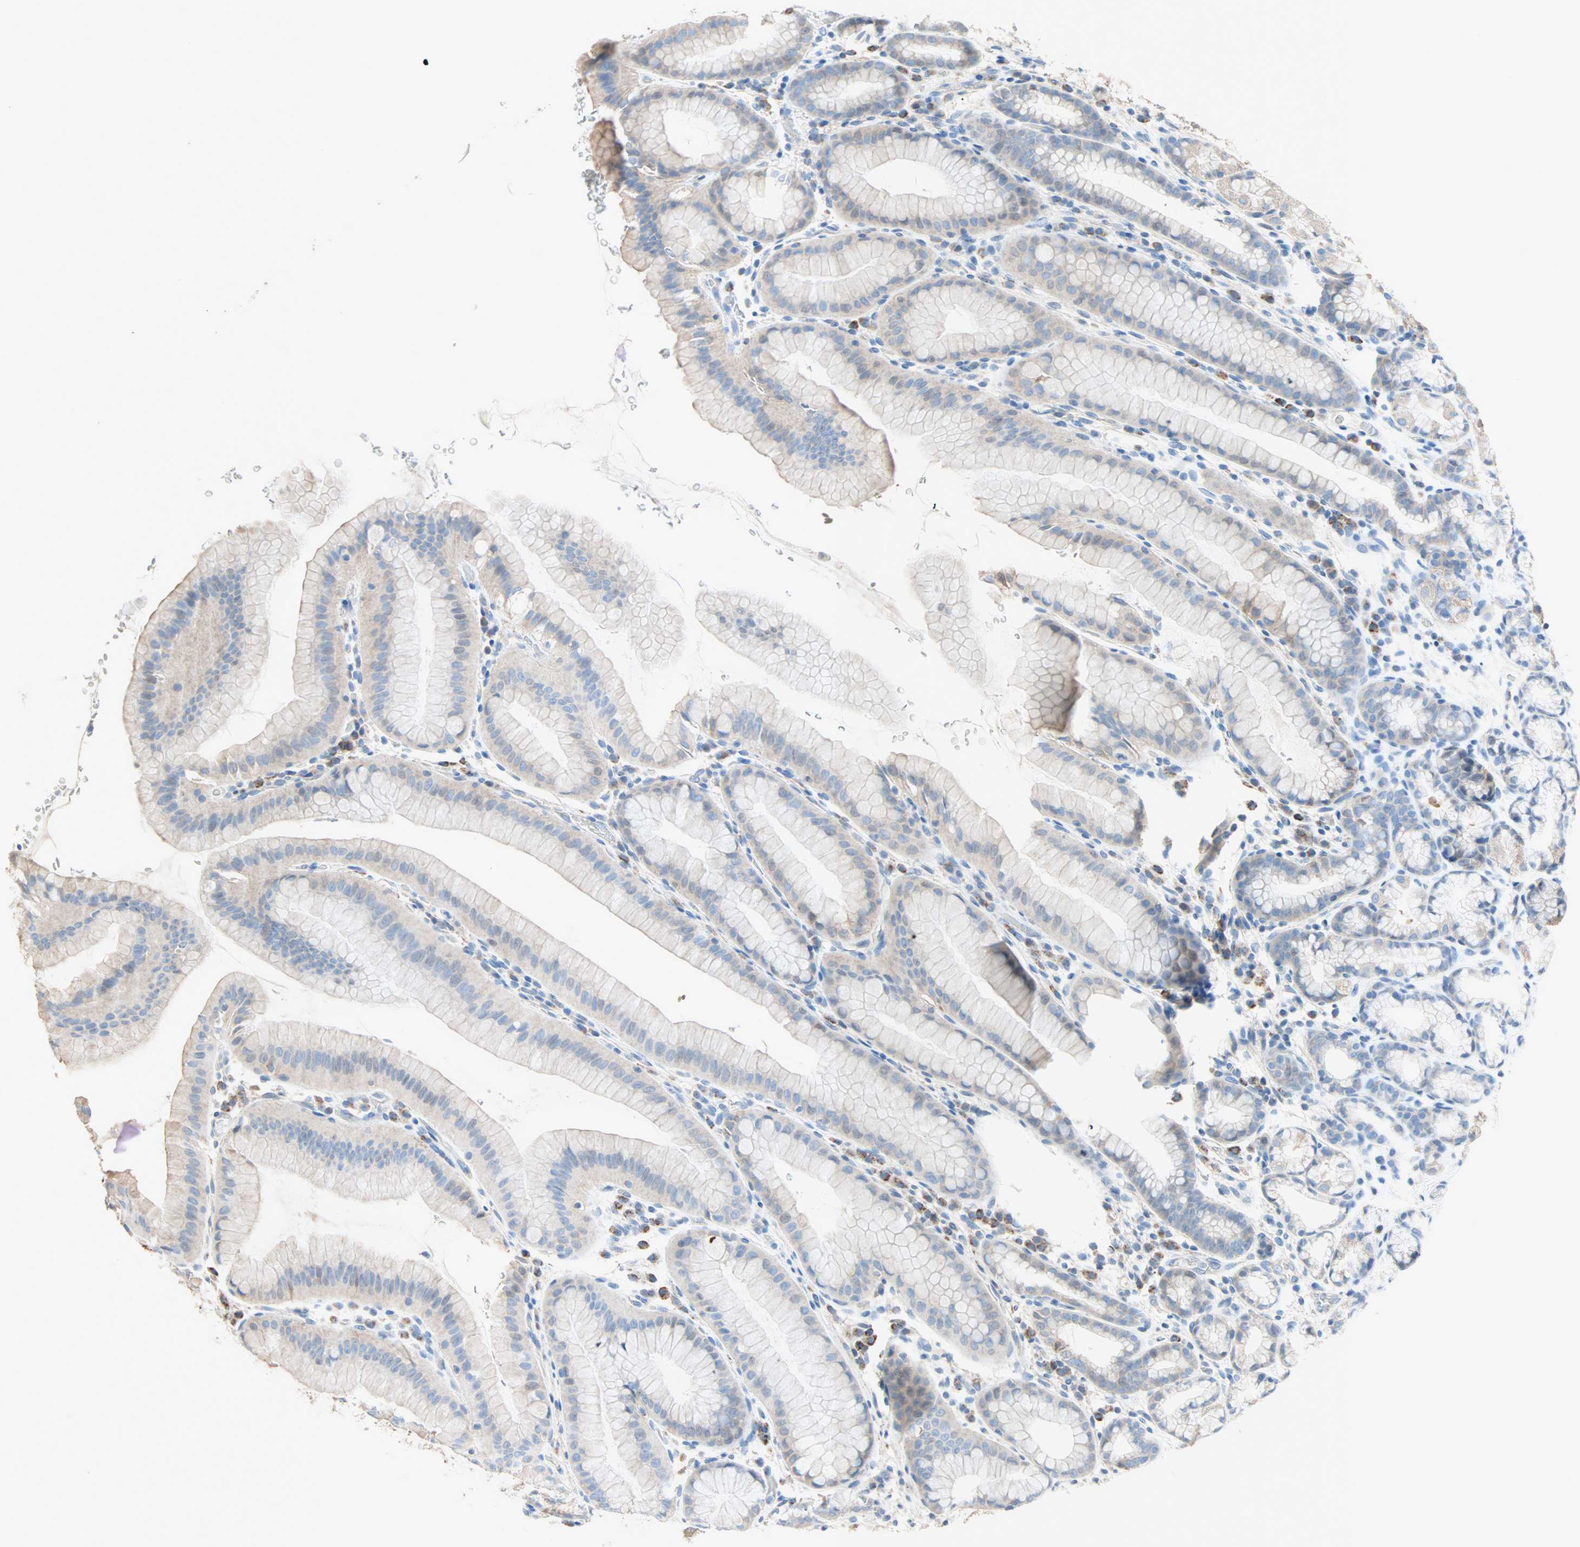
{"staining": {"intensity": "weak", "quantity": "<25%", "location": "cytoplasmic/membranous"}, "tissue": "stomach", "cell_type": "Glandular cells", "image_type": "normal", "snomed": [{"axis": "morphology", "description": "Normal tissue, NOS"}, {"axis": "topography", "description": "Stomach, upper"}], "caption": "Protein analysis of unremarkable stomach displays no significant expression in glandular cells. (DAB immunohistochemistry visualized using brightfield microscopy, high magnification).", "gene": "ACVRL1", "patient": {"sex": "male", "age": 68}}